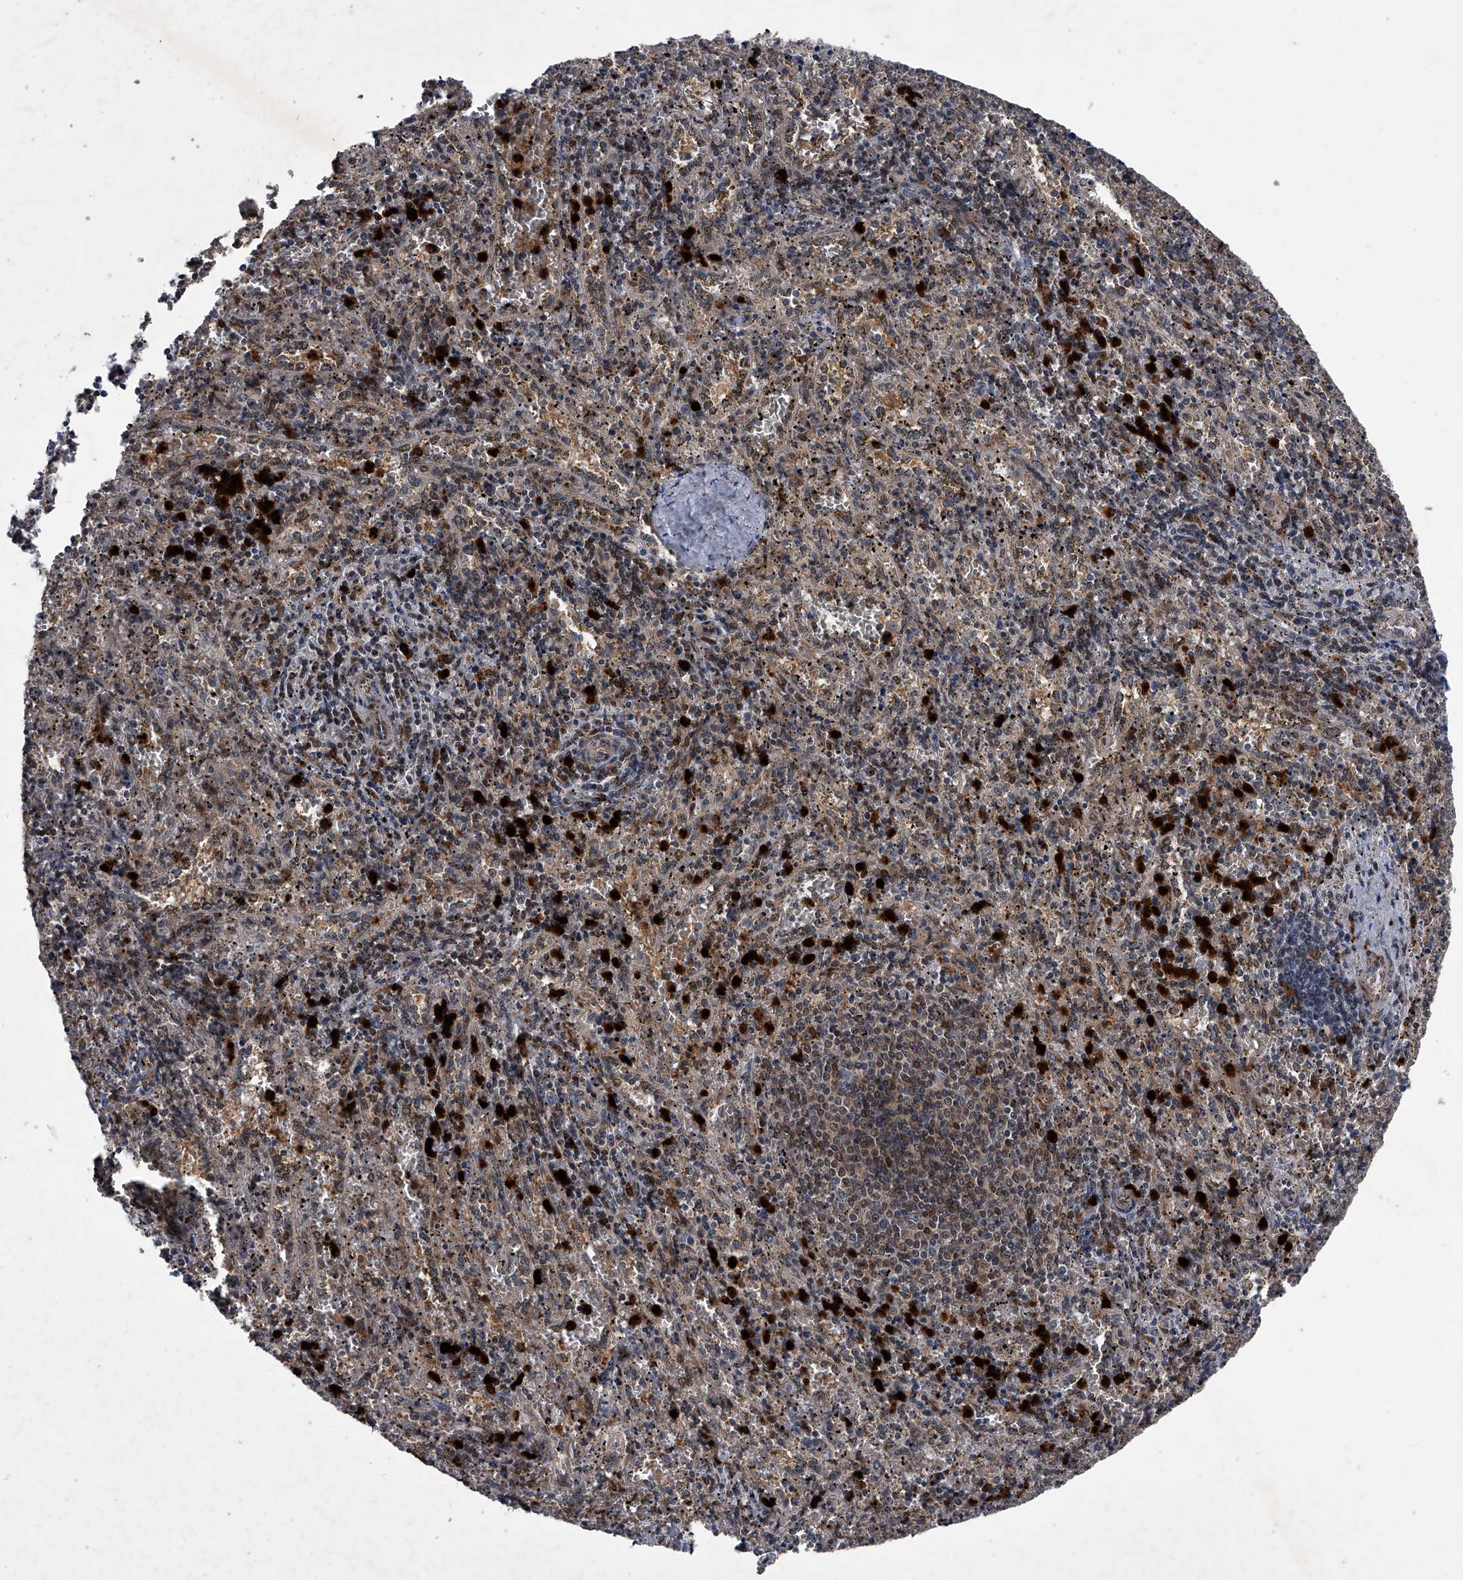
{"staining": {"intensity": "strong", "quantity": "25%-75%", "location": "cytoplasmic/membranous"}, "tissue": "spleen", "cell_type": "Cells in red pulp", "image_type": "normal", "snomed": [{"axis": "morphology", "description": "Normal tissue, NOS"}, {"axis": "topography", "description": "Spleen"}], "caption": "Strong cytoplasmic/membranous staining for a protein is identified in about 25%-75% of cells in red pulp of benign spleen using immunohistochemistry (IHC).", "gene": "MAPKAP1", "patient": {"sex": "male", "age": 11}}